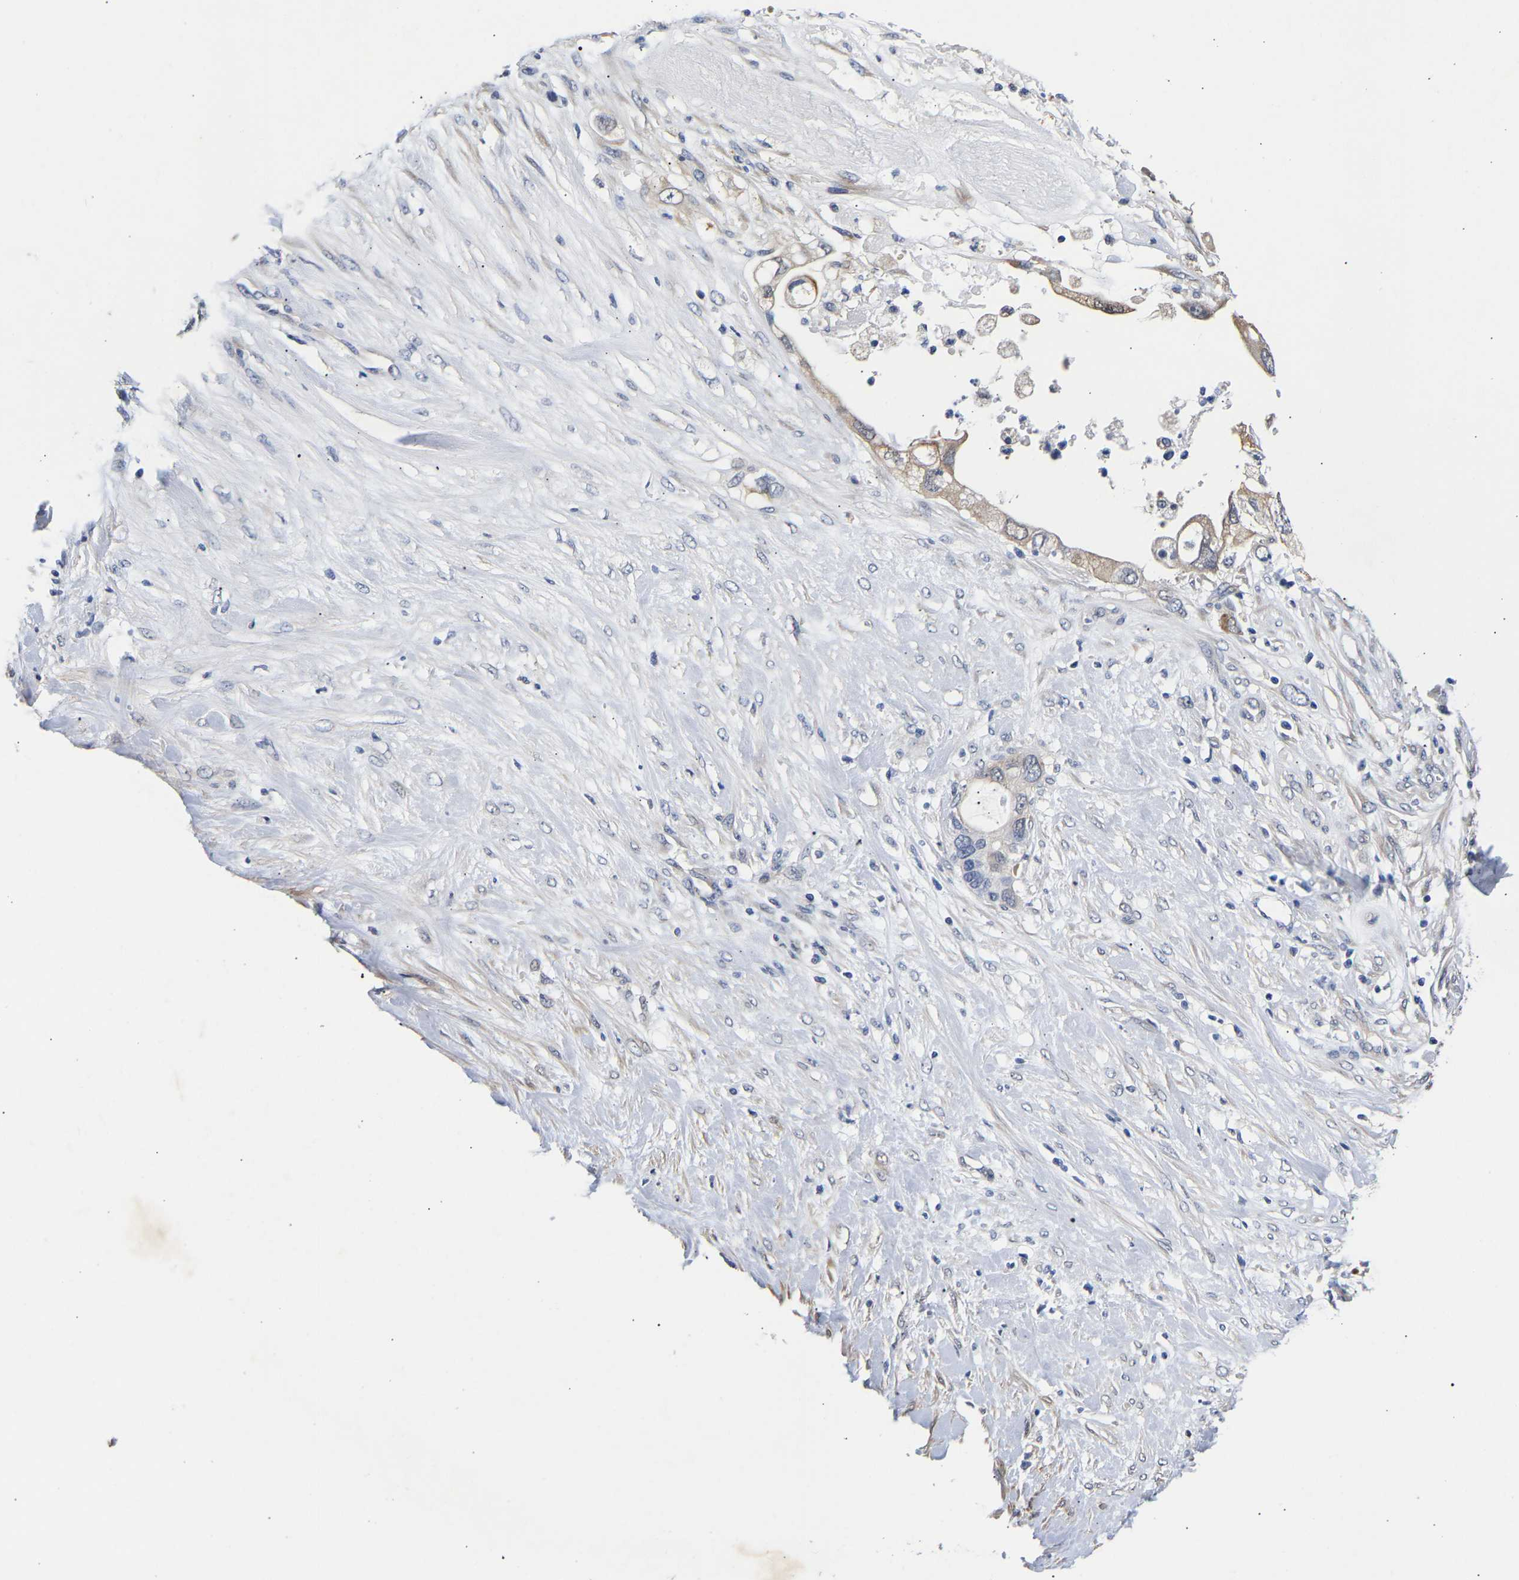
{"staining": {"intensity": "weak", "quantity": "25%-75%", "location": "cytoplasmic/membranous"}, "tissue": "pancreatic cancer", "cell_type": "Tumor cells", "image_type": "cancer", "snomed": [{"axis": "morphology", "description": "Adenocarcinoma, NOS"}, {"axis": "topography", "description": "Pancreas"}], "caption": "A micrograph showing weak cytoplasmic/membranous positivity in about 25%-75% of tumor cells in pancreatic cancer, as visualized by brown immunohistochemical staining.", "gene": "CCDC6", "patient": {"sex": "female", "age": 56}}